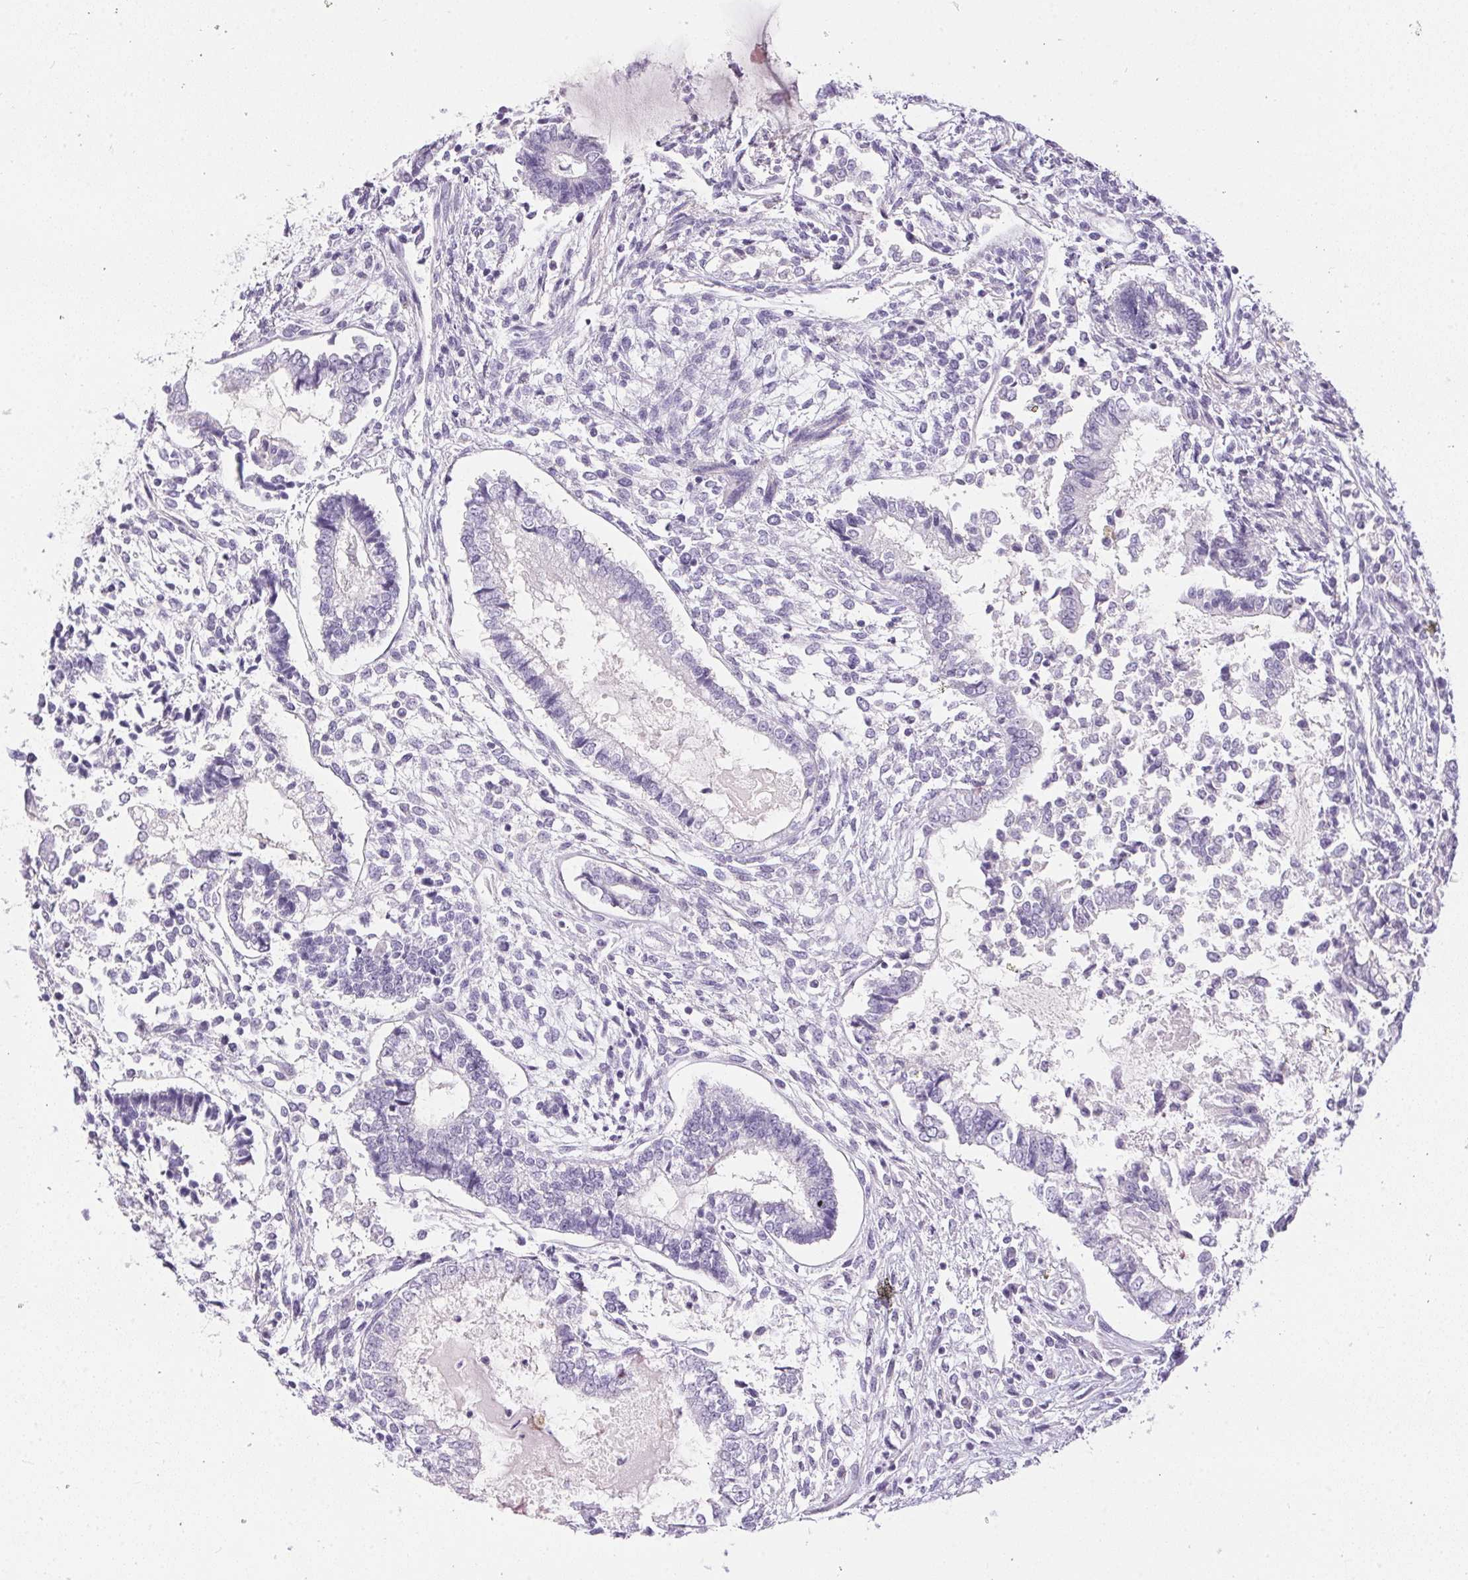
{"staining": {"intensity": "negative", "quantity": "none", "location": "none"}, "tissue": "testis cancer", "cell_type": "Tumor cells", "image_type": "cancer", "snomed": [{"axis": "morphology", "description": "Carcinoma, Embryonal, NOS"}, {"axis": "topography", "description": "Testis"}], "caption": "Tumor cells show no significant staining in testis cancer. Brightfield microscopy of immunohistochemistry stained with DAB (brown) and hematoxylin (blue), captured at high magnification.", "gene": "GBP6", "patient": {"sex": "male", "age": 37}}